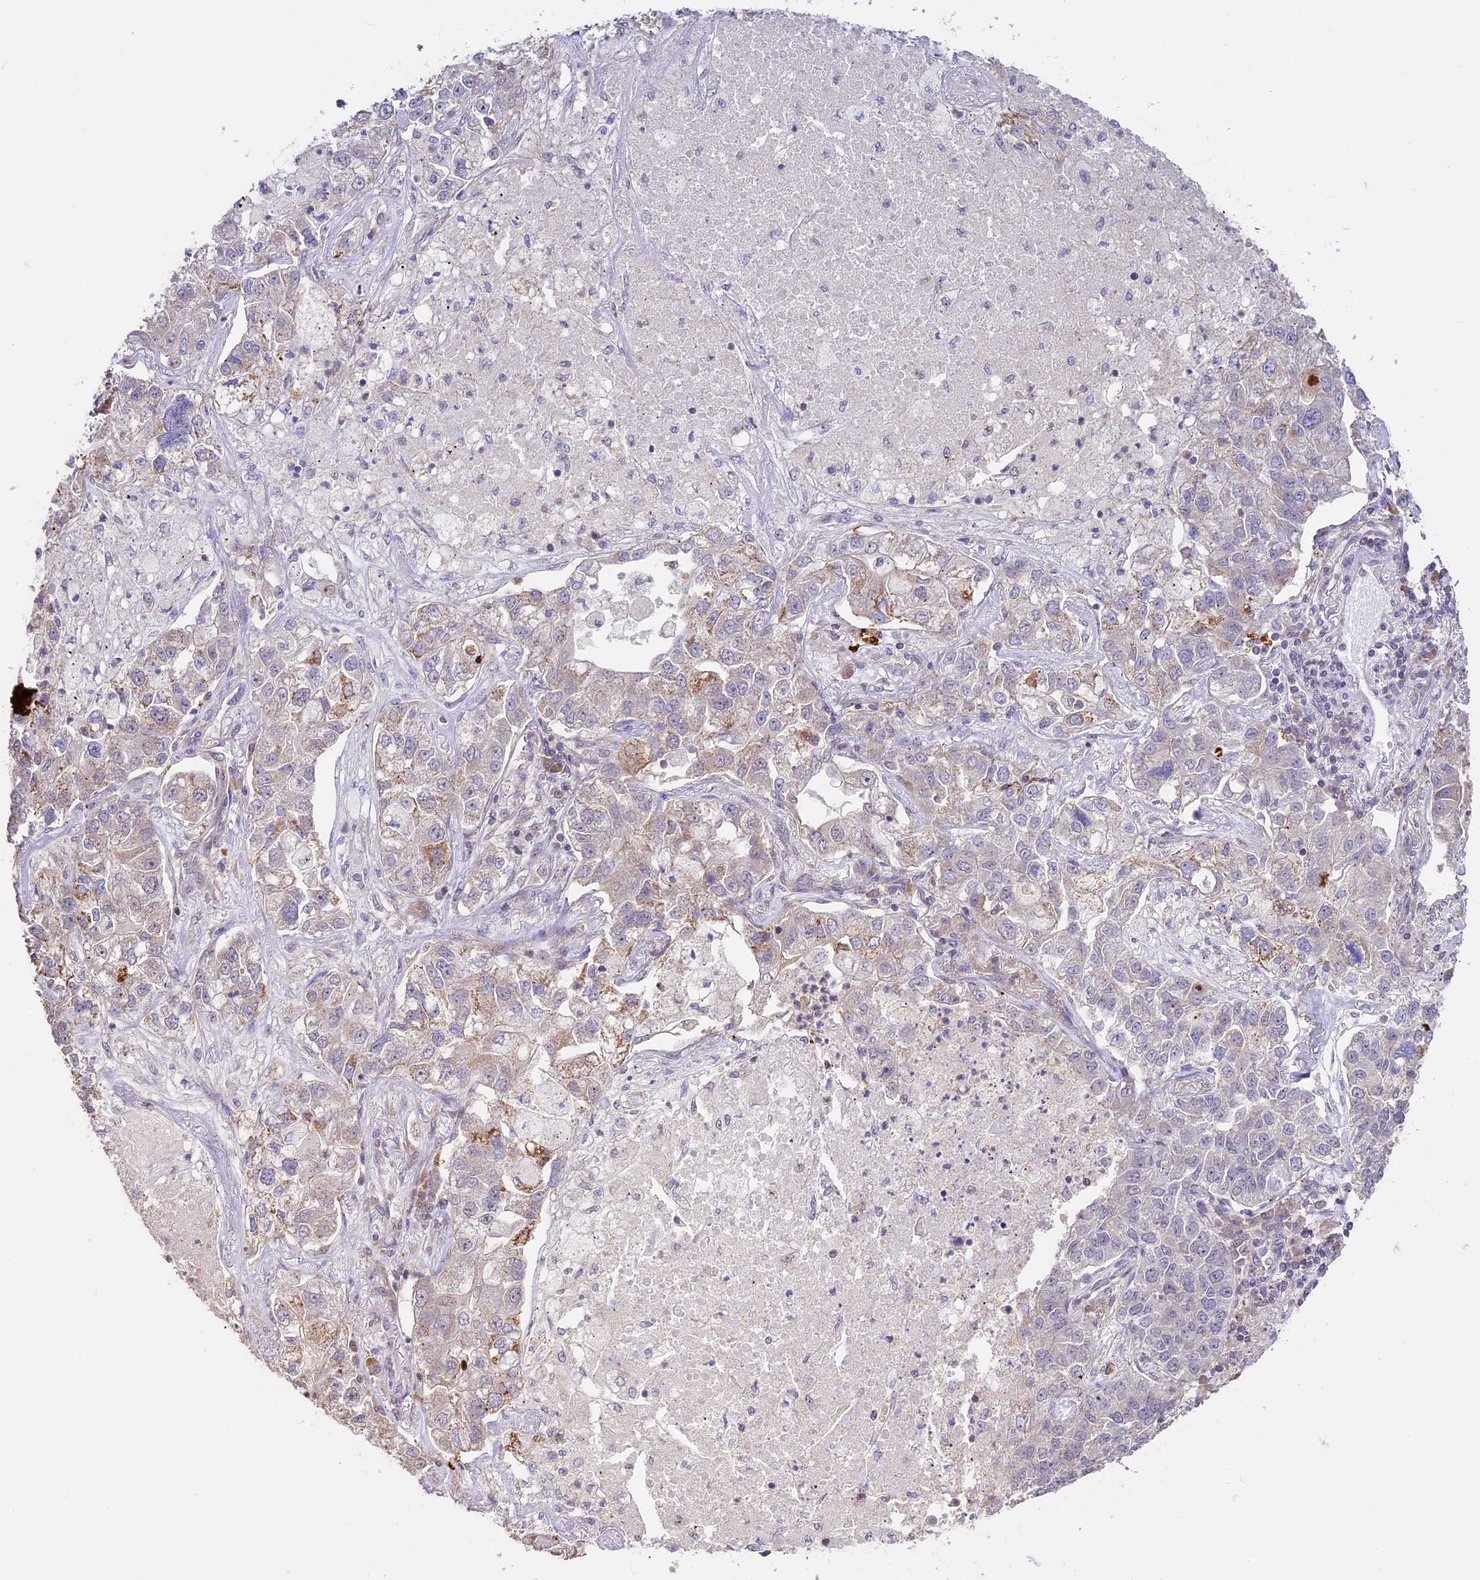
{"staining": {"intensity": "weak", "quantity": "<25%", "location": "cytoplasmic/membranous"}, "tissue": "lung cancer", "cell_type": "Tumor cells", "image_type": "cancer", "snomed": [{"axis": "morphology", "description": "Adenocarcinoma, NOS"}, {"axis": "topography", "description": "Lung"}], "caption": "Tumor cells show no significant protein positivity in lung cancer (adenocarcinoma).", "gene": "BCAS4", "patient": {"sex": "male", "age": 49}}